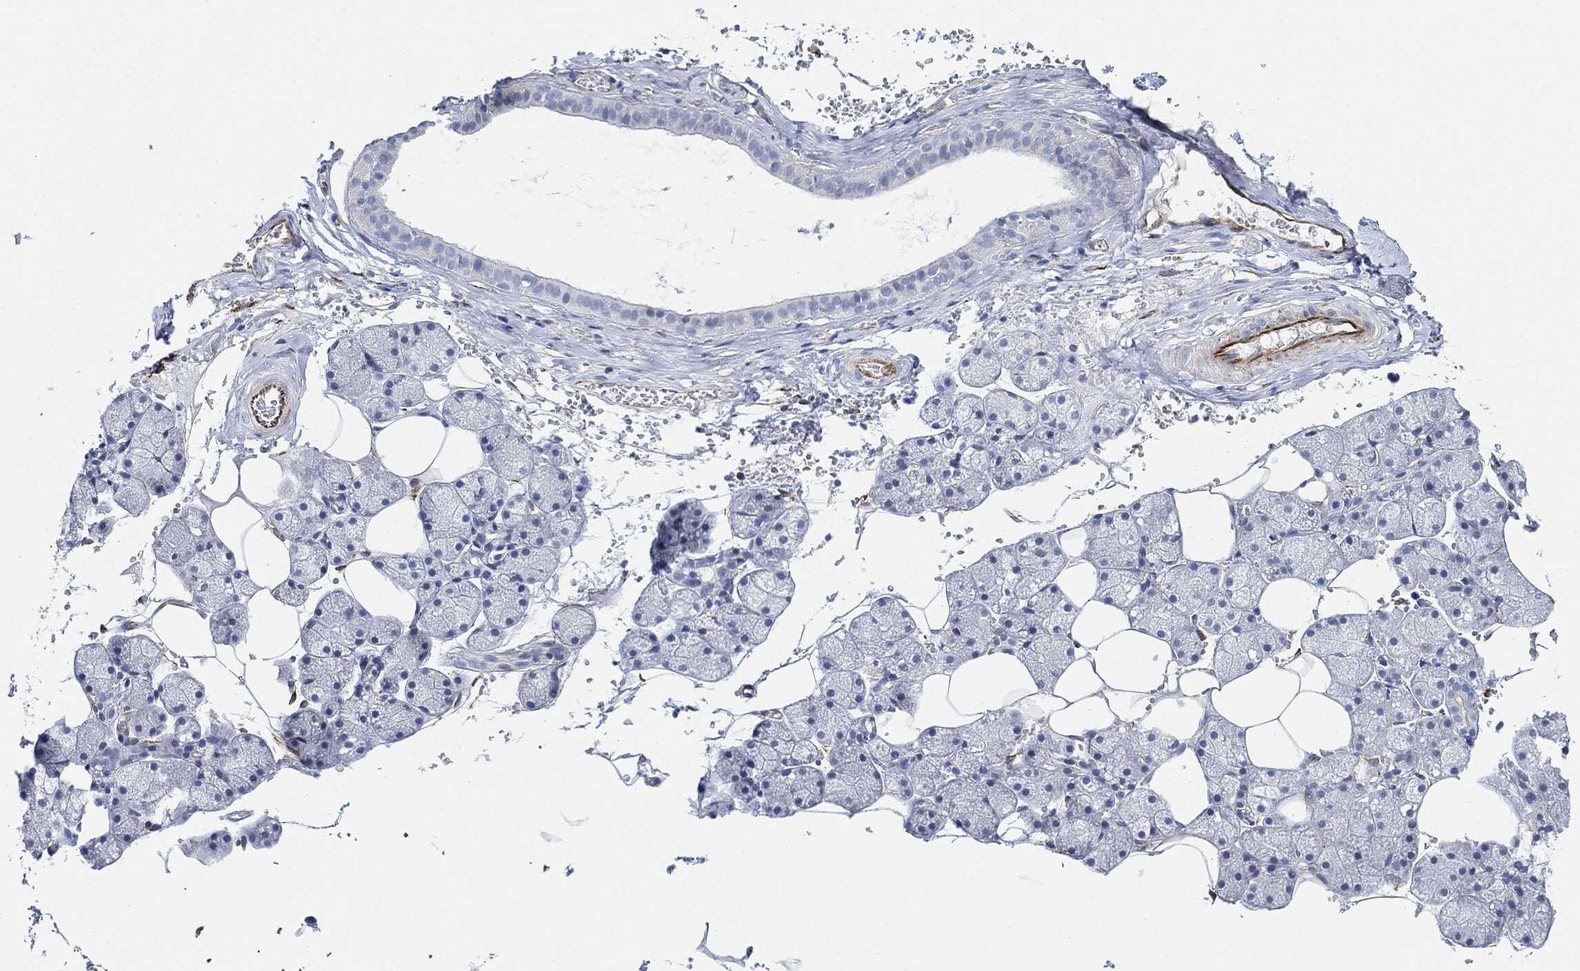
{"staining": {"intensity": "negative", "quantity": "none", "location": "none"}, "tissue": "salivary gland", "cell_type": "Glandular cells", "image_type": "normal", "snomed": [{"axis": "morphology", "description": "Normal tissue, NOS"}, {"axis": "topography", "description": "Salivary gland"}], "caption": "Immunohistochemistry of unremarkable salivary gland demonstrates no expression in glandular cells.", "gene": "THSD1", "patient": {"sex": "male", "age": 38}}